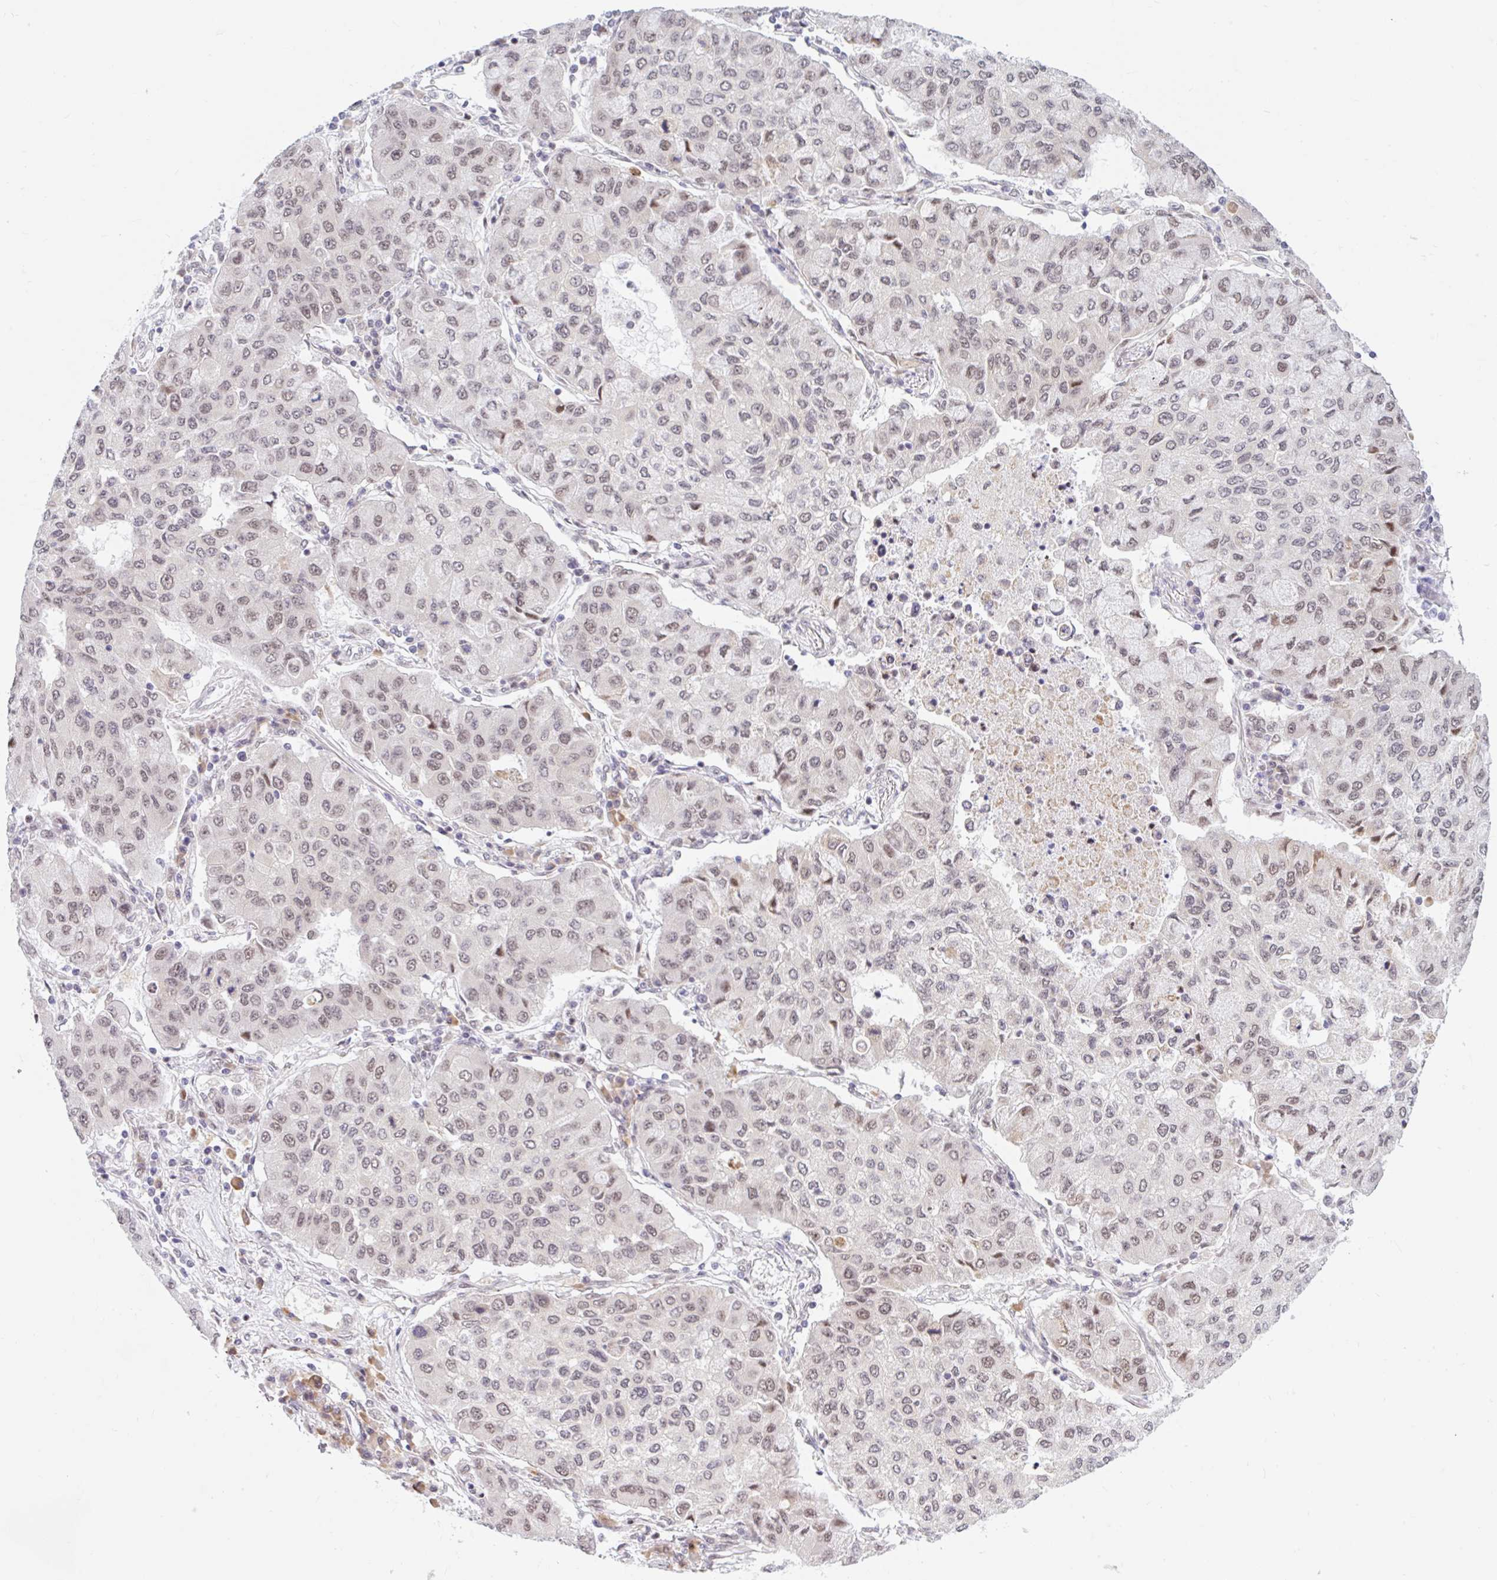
{"staining": {"intensity": "negative", "quantity": "none", "location": "none"}, "tissue": "lung cancer", "cell_type": "Tumor cells", "image_type": "cancer", "snomed": [{"axis": "morphology", "description": "Squamous cell carcinoma, NOS"}, {"axis": "topography", "description": "Lung"}], "caption": "Tumor cells are negative for brown protein staining in squamous cell carcinoma (lung).", "gene": "SRSF10", "patient": {"sex": "male", "age": 74}}